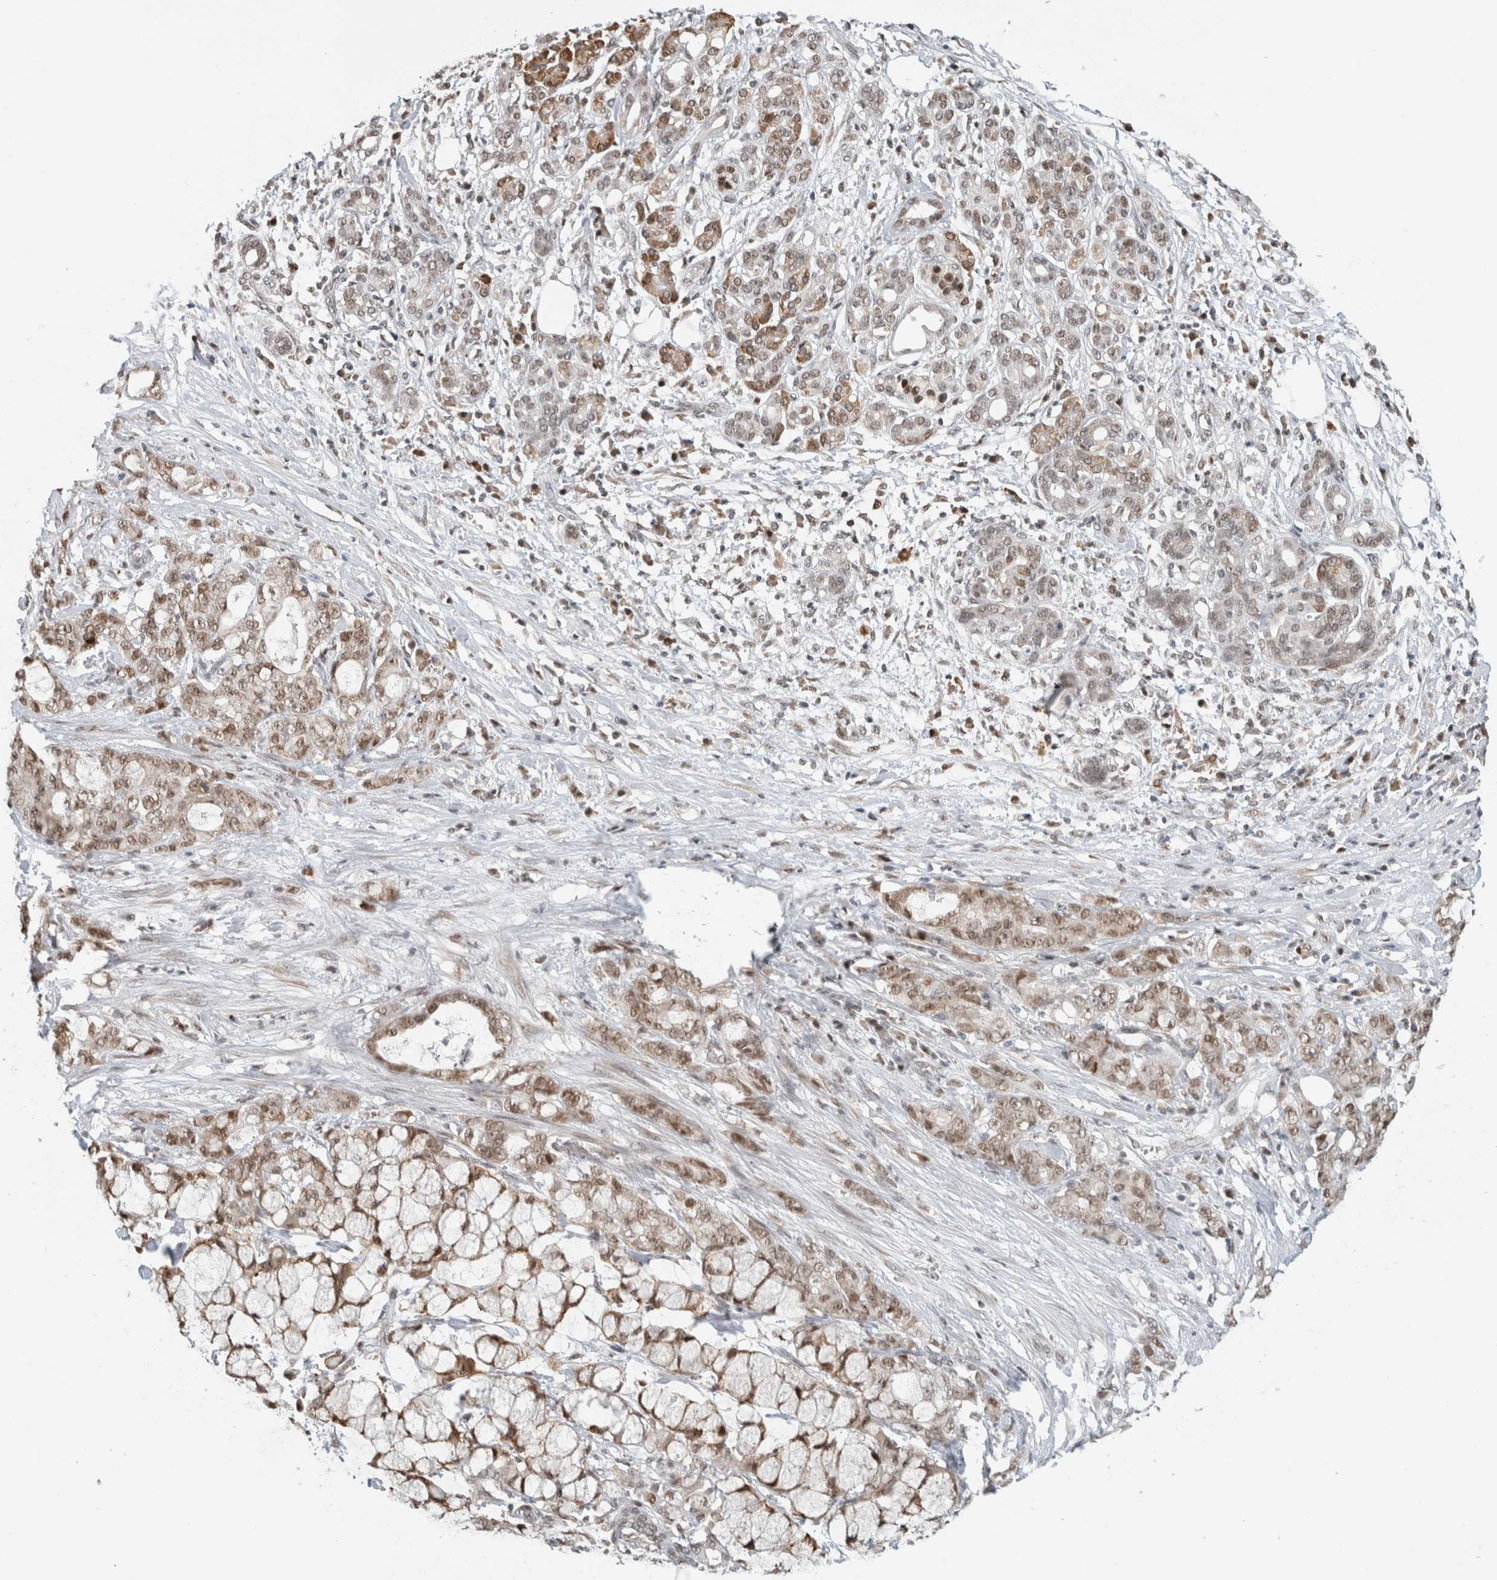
{"staining": {"intensity": "moderate", "quantity": ">75%", "location": "nuclear"}, "tissue": "pancreatic cancer", "cell_type": "Tumor cells", "image_type": "cancer", "snomed": [{"axis": "morphology", "description": "Adenocarcinoma, NOS"}, {"axis": "topography", "description": "Pancreas"}], "caption": "About >75% of tumor cells in pancreatic cancer (adenocarcinoma) reveal moderate nuclear protein expression as visualized by brown immunohistochemical staining.", "gene": "HNRNPR", "patient": {"sex": "female", "age": 73}}